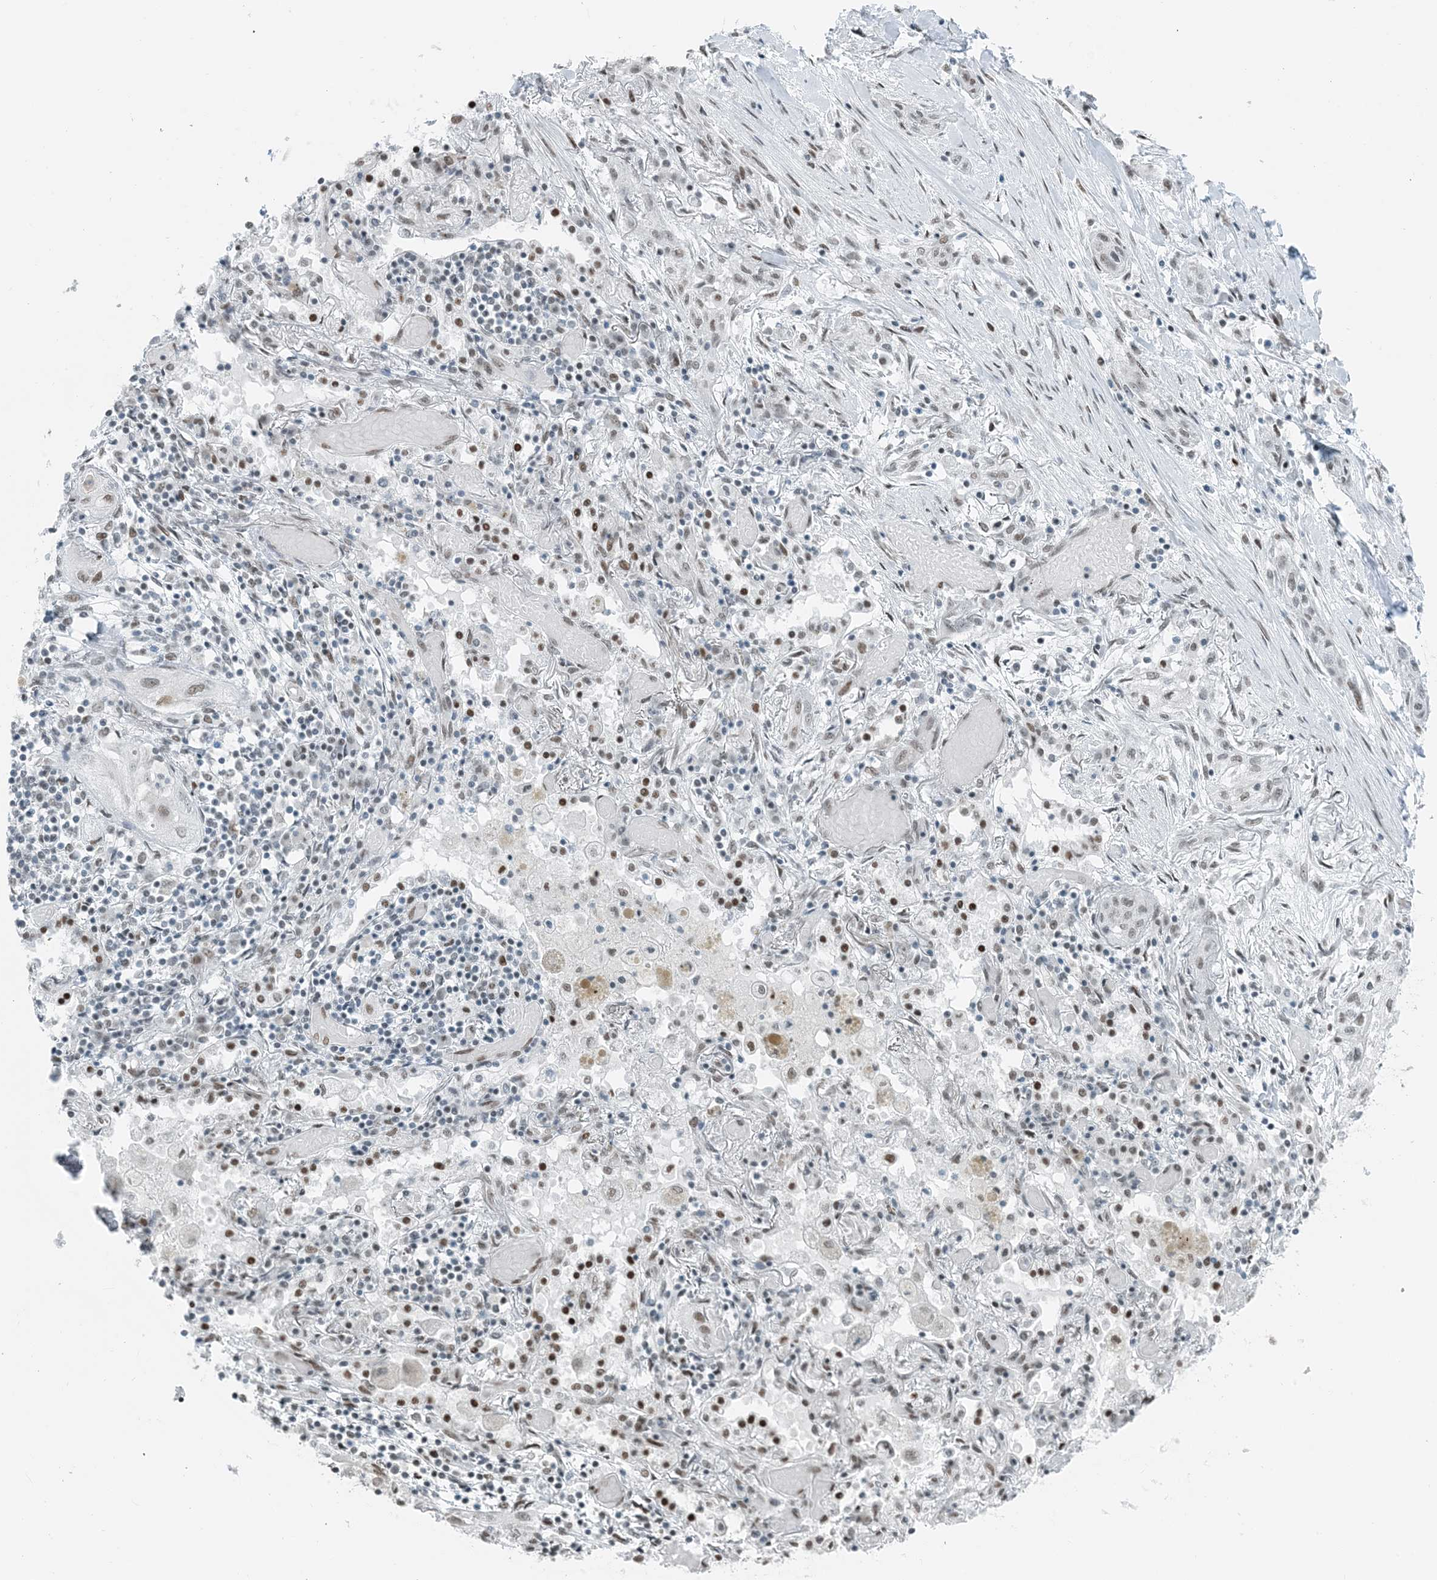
{"staining": {"intensity": "weak", "quantity": "<25%", "location": "nuclear"}, "tissue": "lung cancer", "cell_type": "Tumor cells", "image_type": "cancer", "snomed": [{"axis": "morphology", "description": "Squamous cell carcinoma, NOS"}, {"axis": "topography", "description": "Lung"}], "caption": "The micrograph shows no significant positivity in tumor cells of lung cancer.", "gene": "ZNF500", "patient": {"sex": "female", "age": 47}}